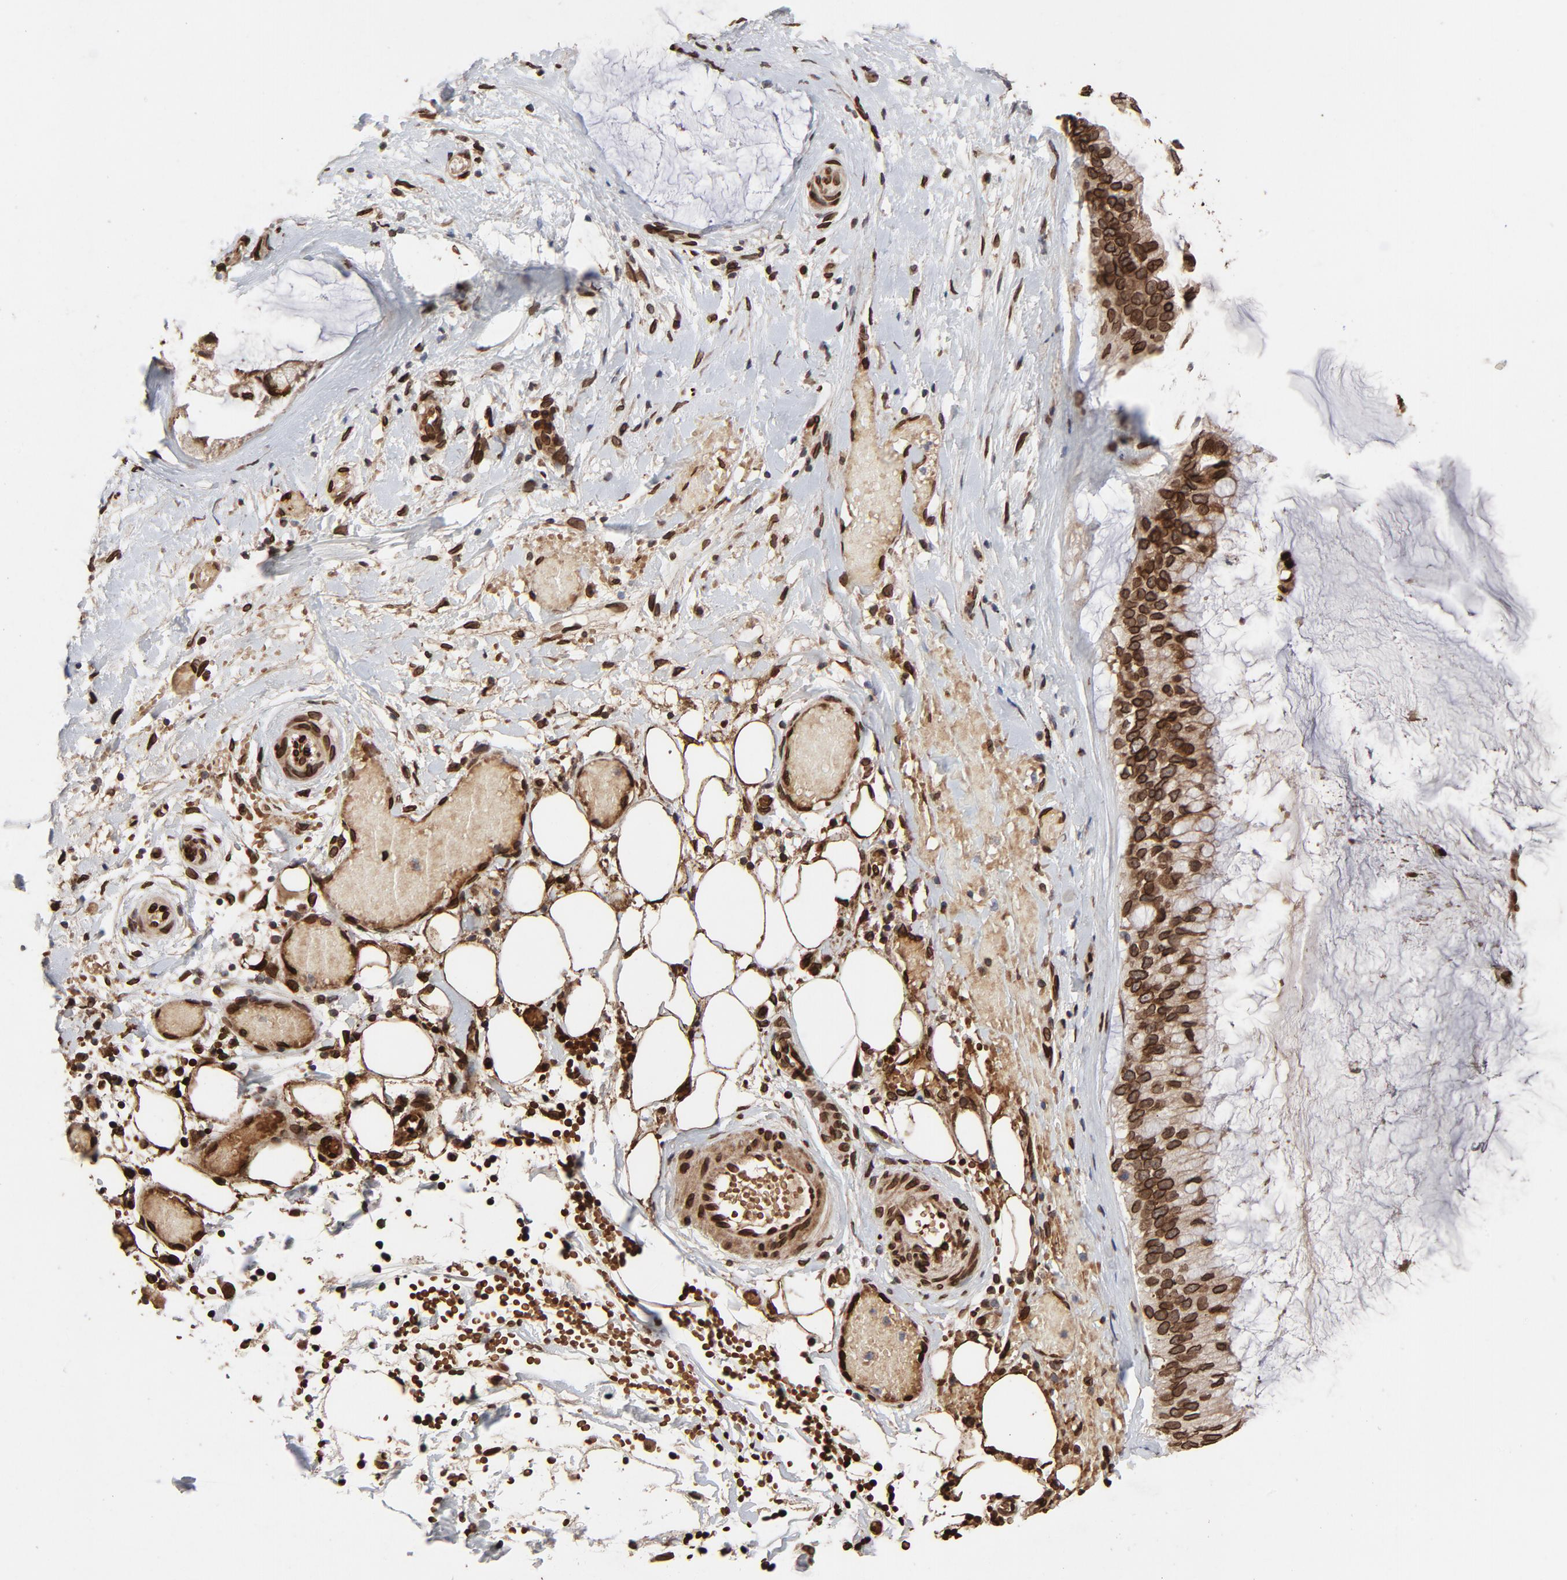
{"staining": {"intensity": "strong", "quantity": ">75%", "location": "cytoplasmic/membranous,nuclear"}, "tissue": "ovarian cancer", "cell_type": "Tumor cells", "image_type": "cancer", "snomed": [{"axis": "morphology", "description": "Cystadenocarcinoma, mucinous, NOS"}, {"axis": "topography", "description": "Ovary"}], "caption": "A micrograph of human ovarian cancer stained for a protein displays strong cytoplasmic/membranous and nuclear brown staining in tumor cells. Nuclei are stained in blue.", "gene": "LMNA", "patient": {"sex": "female", "age": 39}}